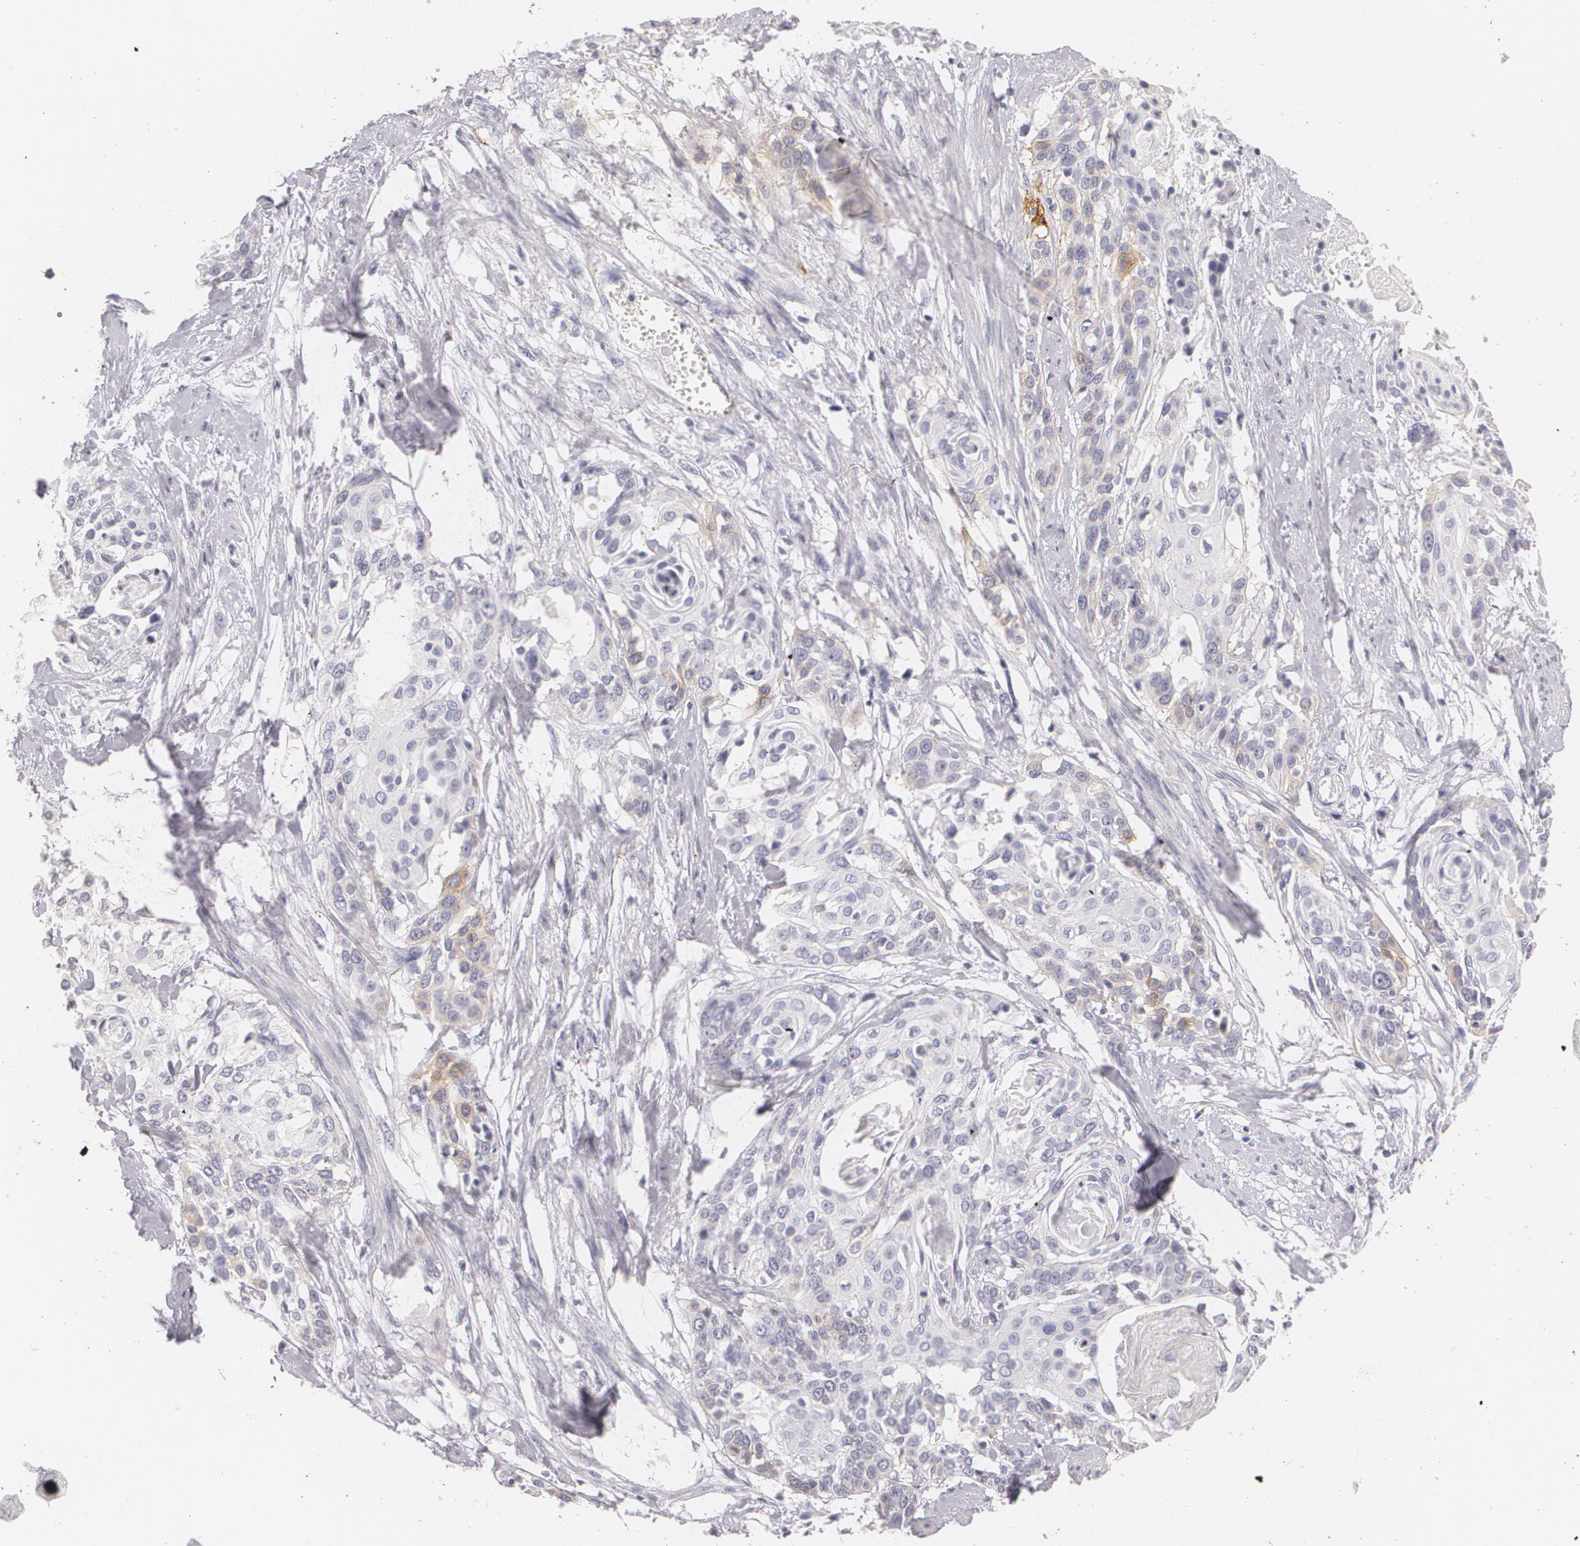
{"staining": {"intensity": "negative", "quantity": "none", "location": "none"}, "tissue": "cervical cancer", "cell_type": "Tumor cells", "image_type": "cancer", "snomed": [{"axis": "morphology", "description": "Squamous cell carcinoma, NOS"}, {"axis": "topography", "description": "Cervix"}], "caption": "IHC histopathology image of neoplastic tissue: human squamous cell carcinoma (cervical) stained with DAB demonstrates no significant protein positivity in tumor cells.", "gene": "NGFR", "patient": {"sex": "female", "age": 57}}